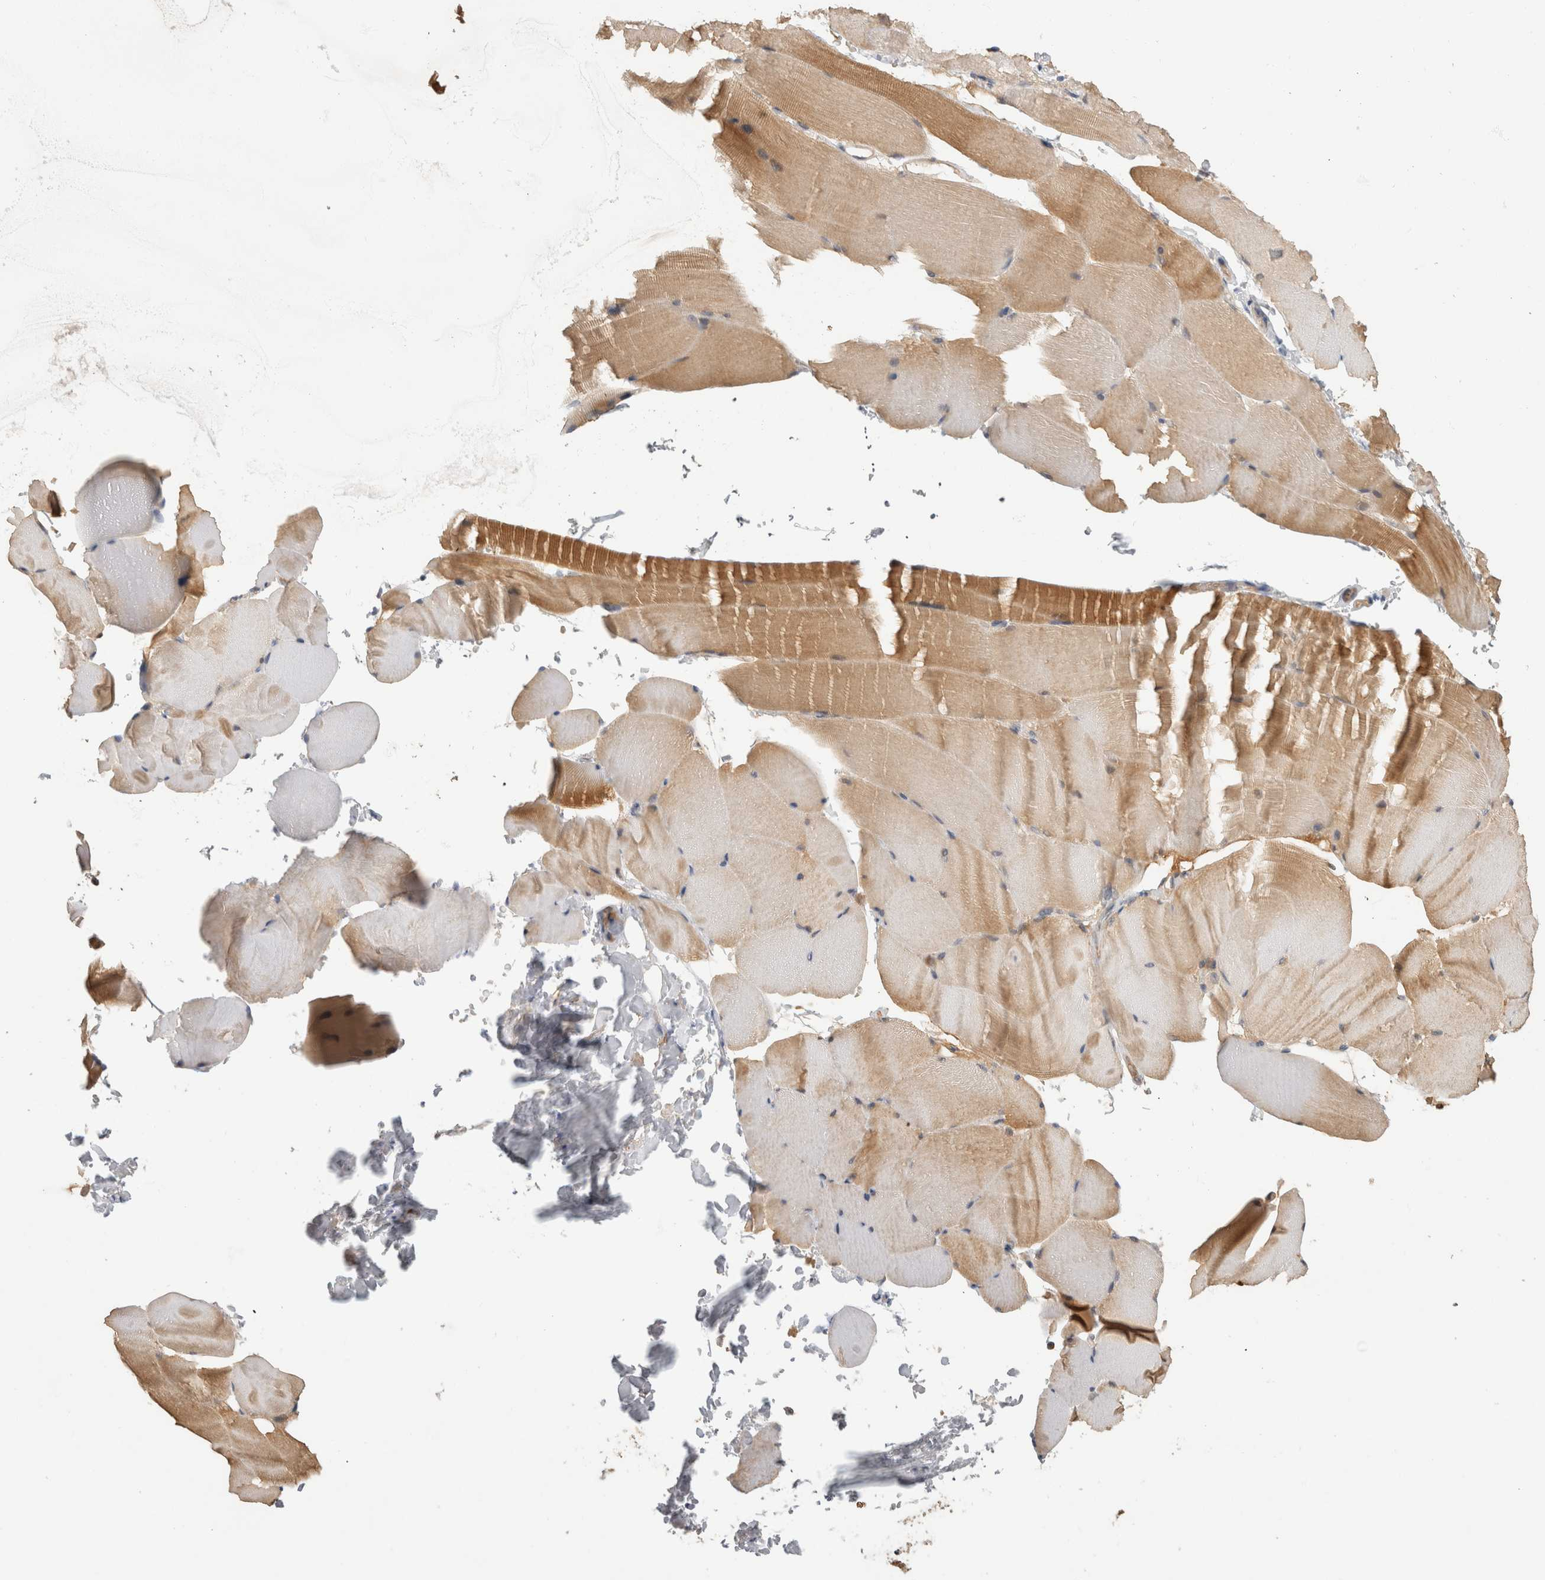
{"staining": {"intensity": "moderate", "quantity": "<25%", "location": "cytoplasmic/membranous"}, "tissue": "skeletal muscle", "cell_type": "Myocytes", "image_type": "normal", "snomed": [{"axis": "morphology", "description": "Normal tissue, NOS"}, {"axis": "topography", "description": "Skeletal muscle"}, {"axis": "topography", "description": "Parathyroid gland"}], "caption": "Immunohistochemical staining of unremarkable skeletal muscle demonstrates low levels of moderate cytoplasmic/membranous staining in approximately <25% of myocytes. (Stains: DAB in brown, nuclei in blue, Microscopy: brightfield microscopy at high magnification).", "gene": "PGM1", "patient": {"sex": "female", "age": 37}}